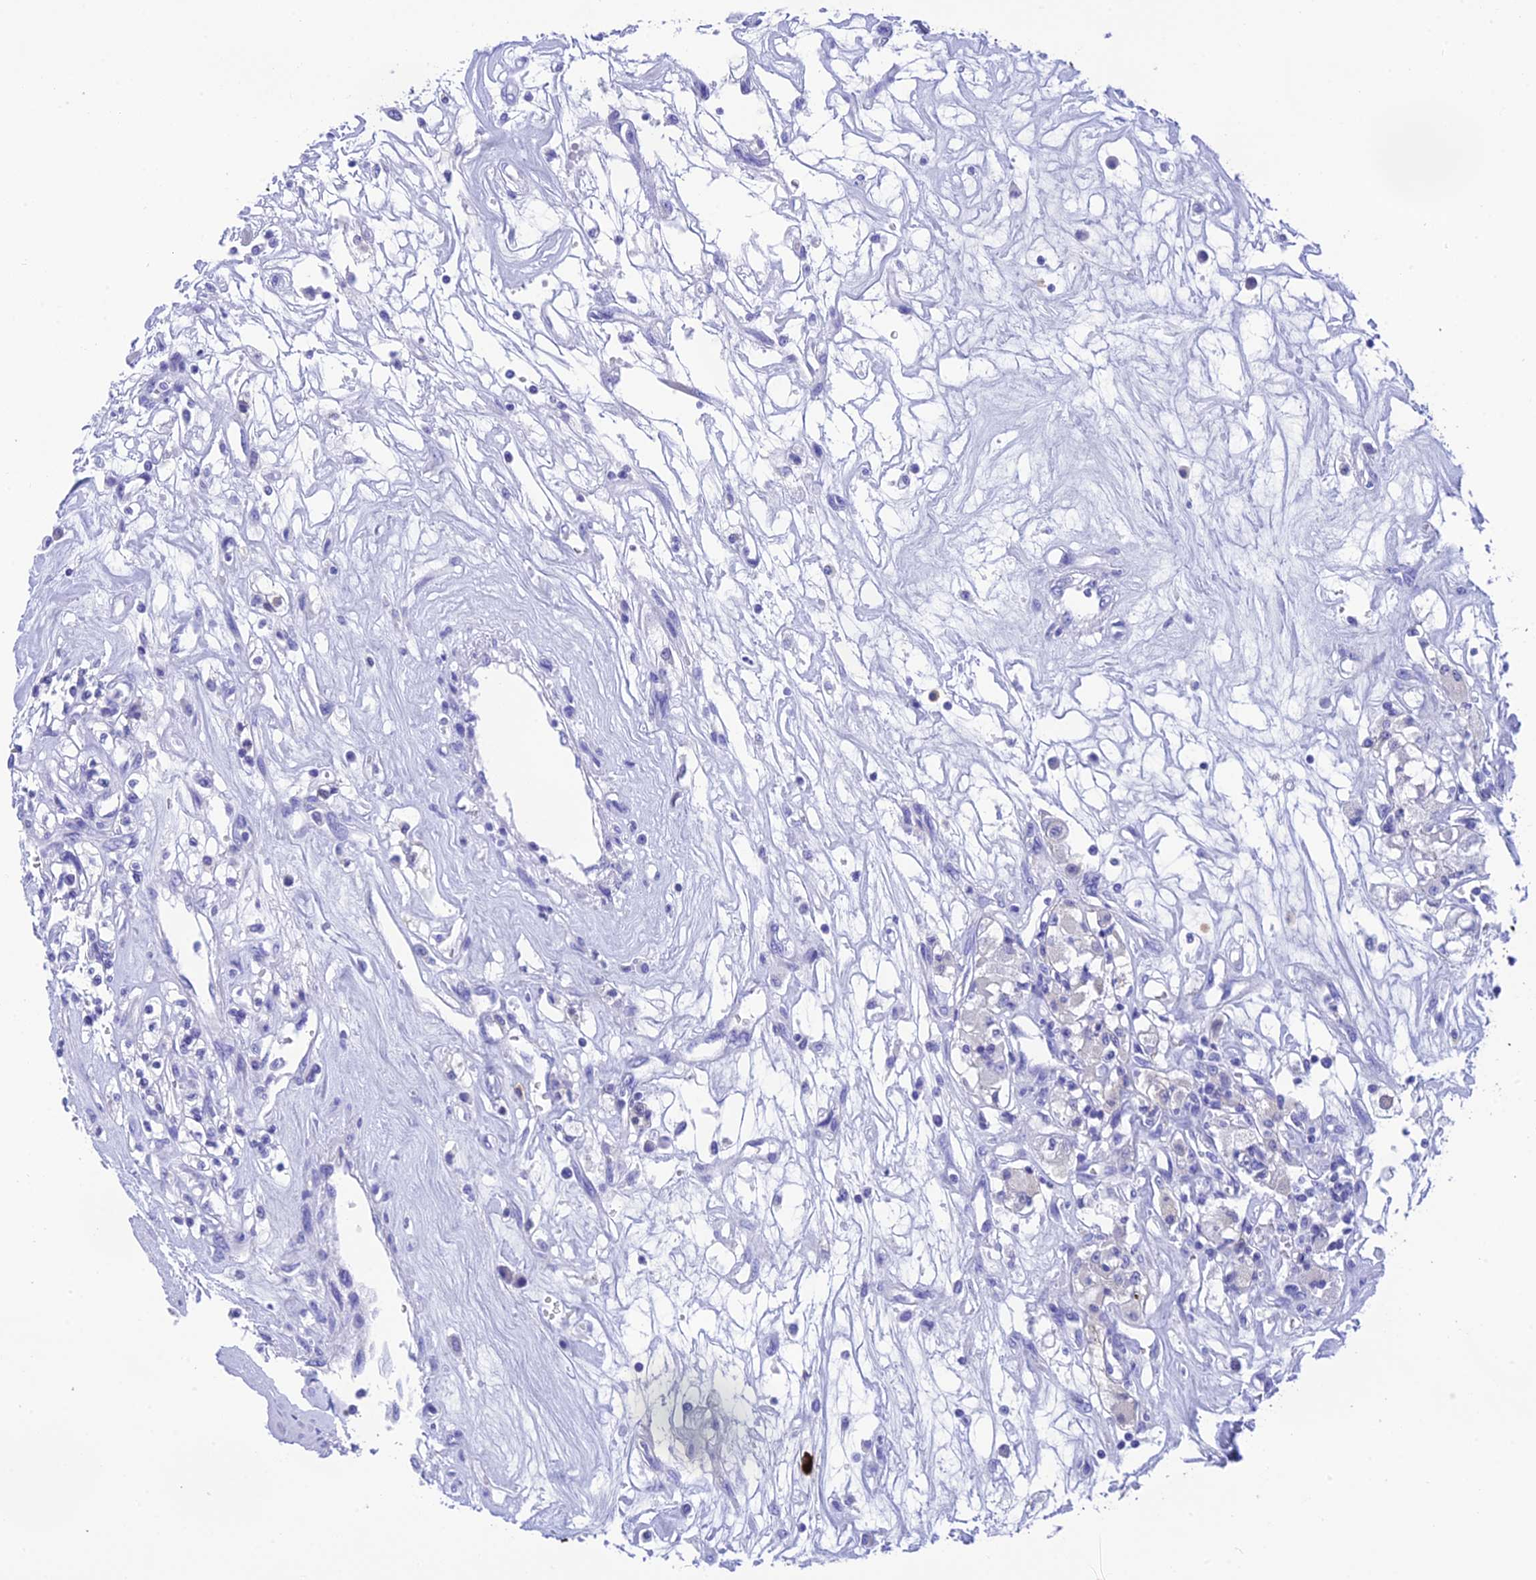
{"staining": {"intensity": "negative", "quantity": "none", "location": "none"}, "tissue": "renal cancer", "cell_type": "Tumor cells", "image_type": "cancer", "snomed": [{"axis": "morphology", "description": "Adenocarcinoma, NOS"}, {"axis": "topography", "description": "Kidney"}], "caption": "Immunohistochemistry histopathology image of human renal cancer (adenocarcinoma) stained for a protein (brown), which reveals no positivity in tumor cells.", "gene": "KDELR3", "patient": {"sex": "female", "age": 59}}